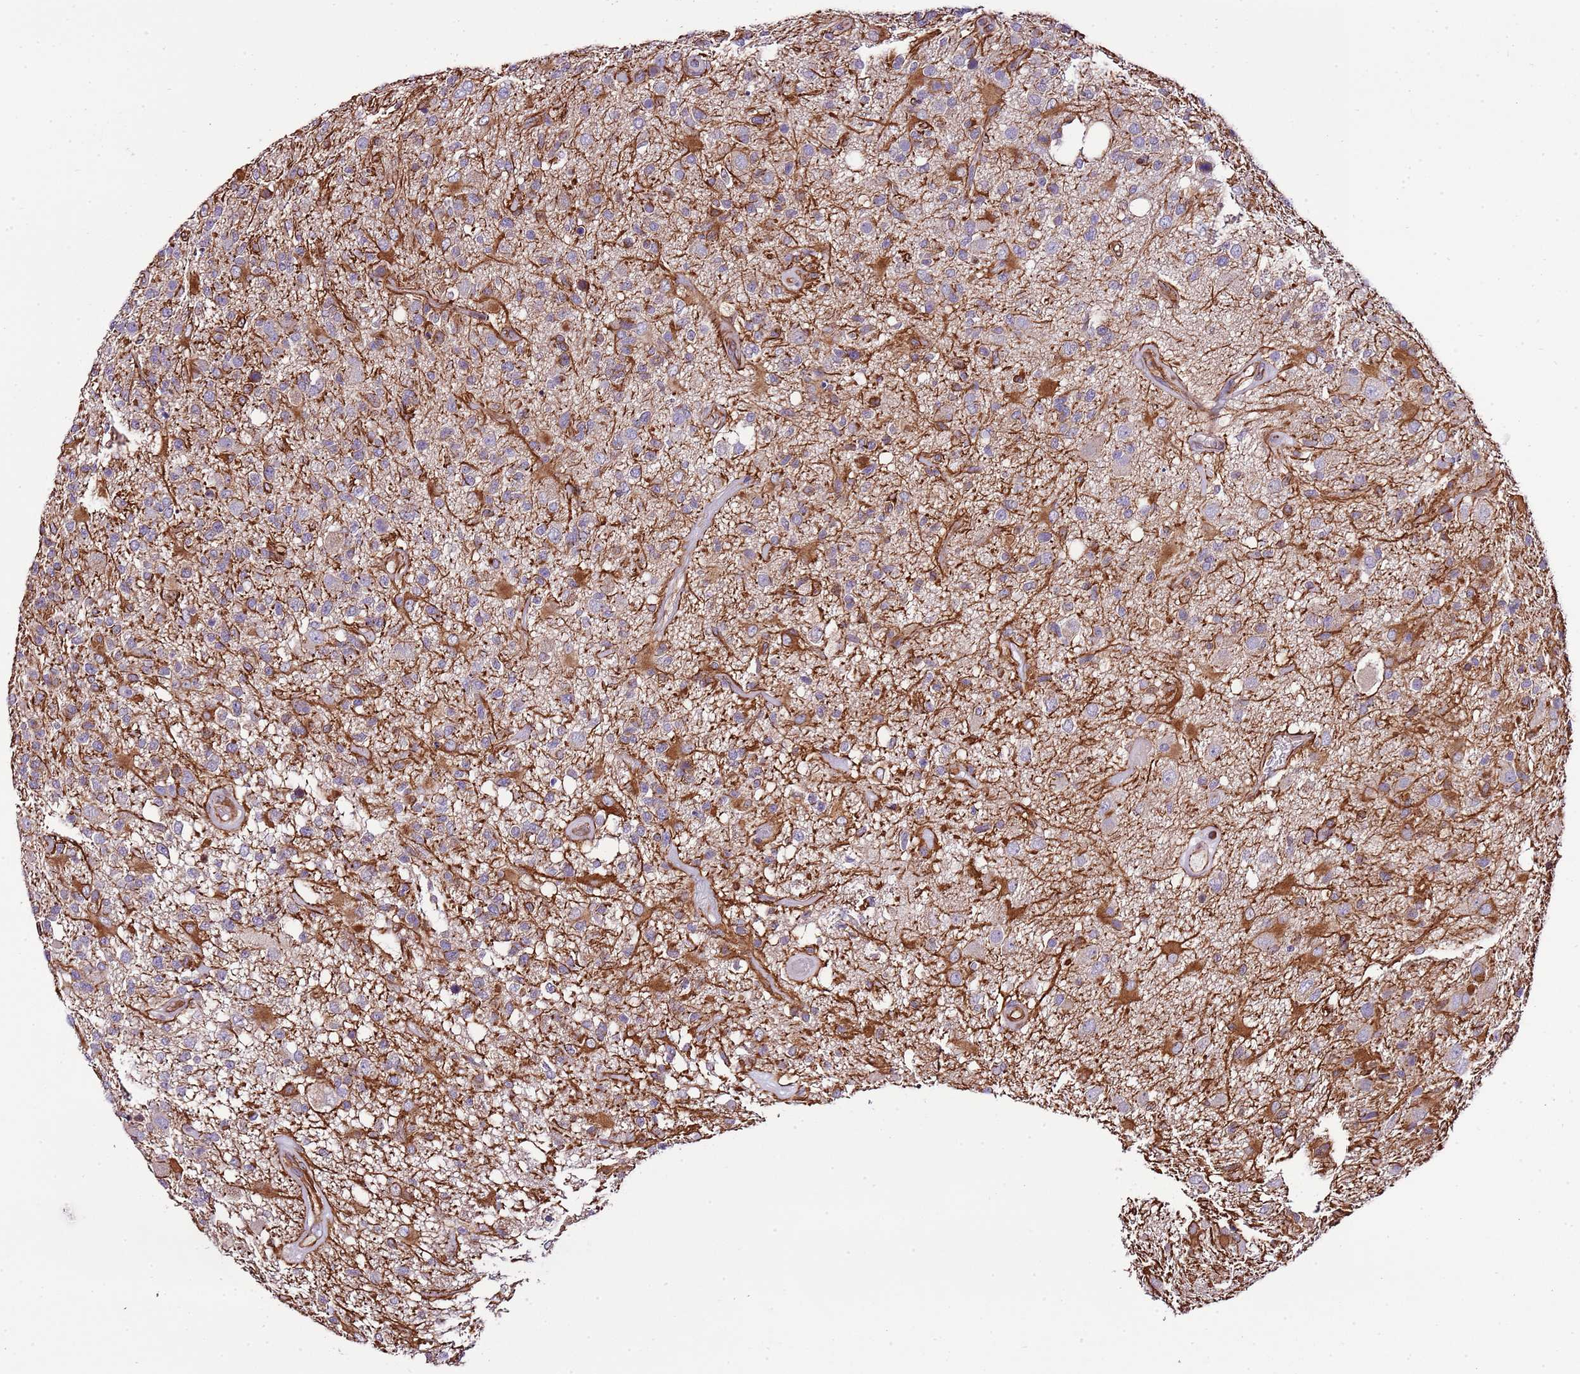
{"staining": {"intensity": "weak", "quantity": "<25%", "location": "cytoplasmic/membranous"}, "tissue": "glioma", "cell_type": "Tumor cells", "image_type": "cancer", "snomed": [{"axis": "morphology", "description": "Glioma, malignant, High grade"}, {"axis": "morphology", "description": "Glioblastoma, NOS"}, {"axis": "topography", "description": "Brain"}], "caption": "Tumor cells are negative for protein expression in human malignant glioma (high-grade). (Immunohistochemistry, brightfield microscopy, high magnification).", "gene": "ZNF786", "patient": {"sex": "male", "age": 60}}